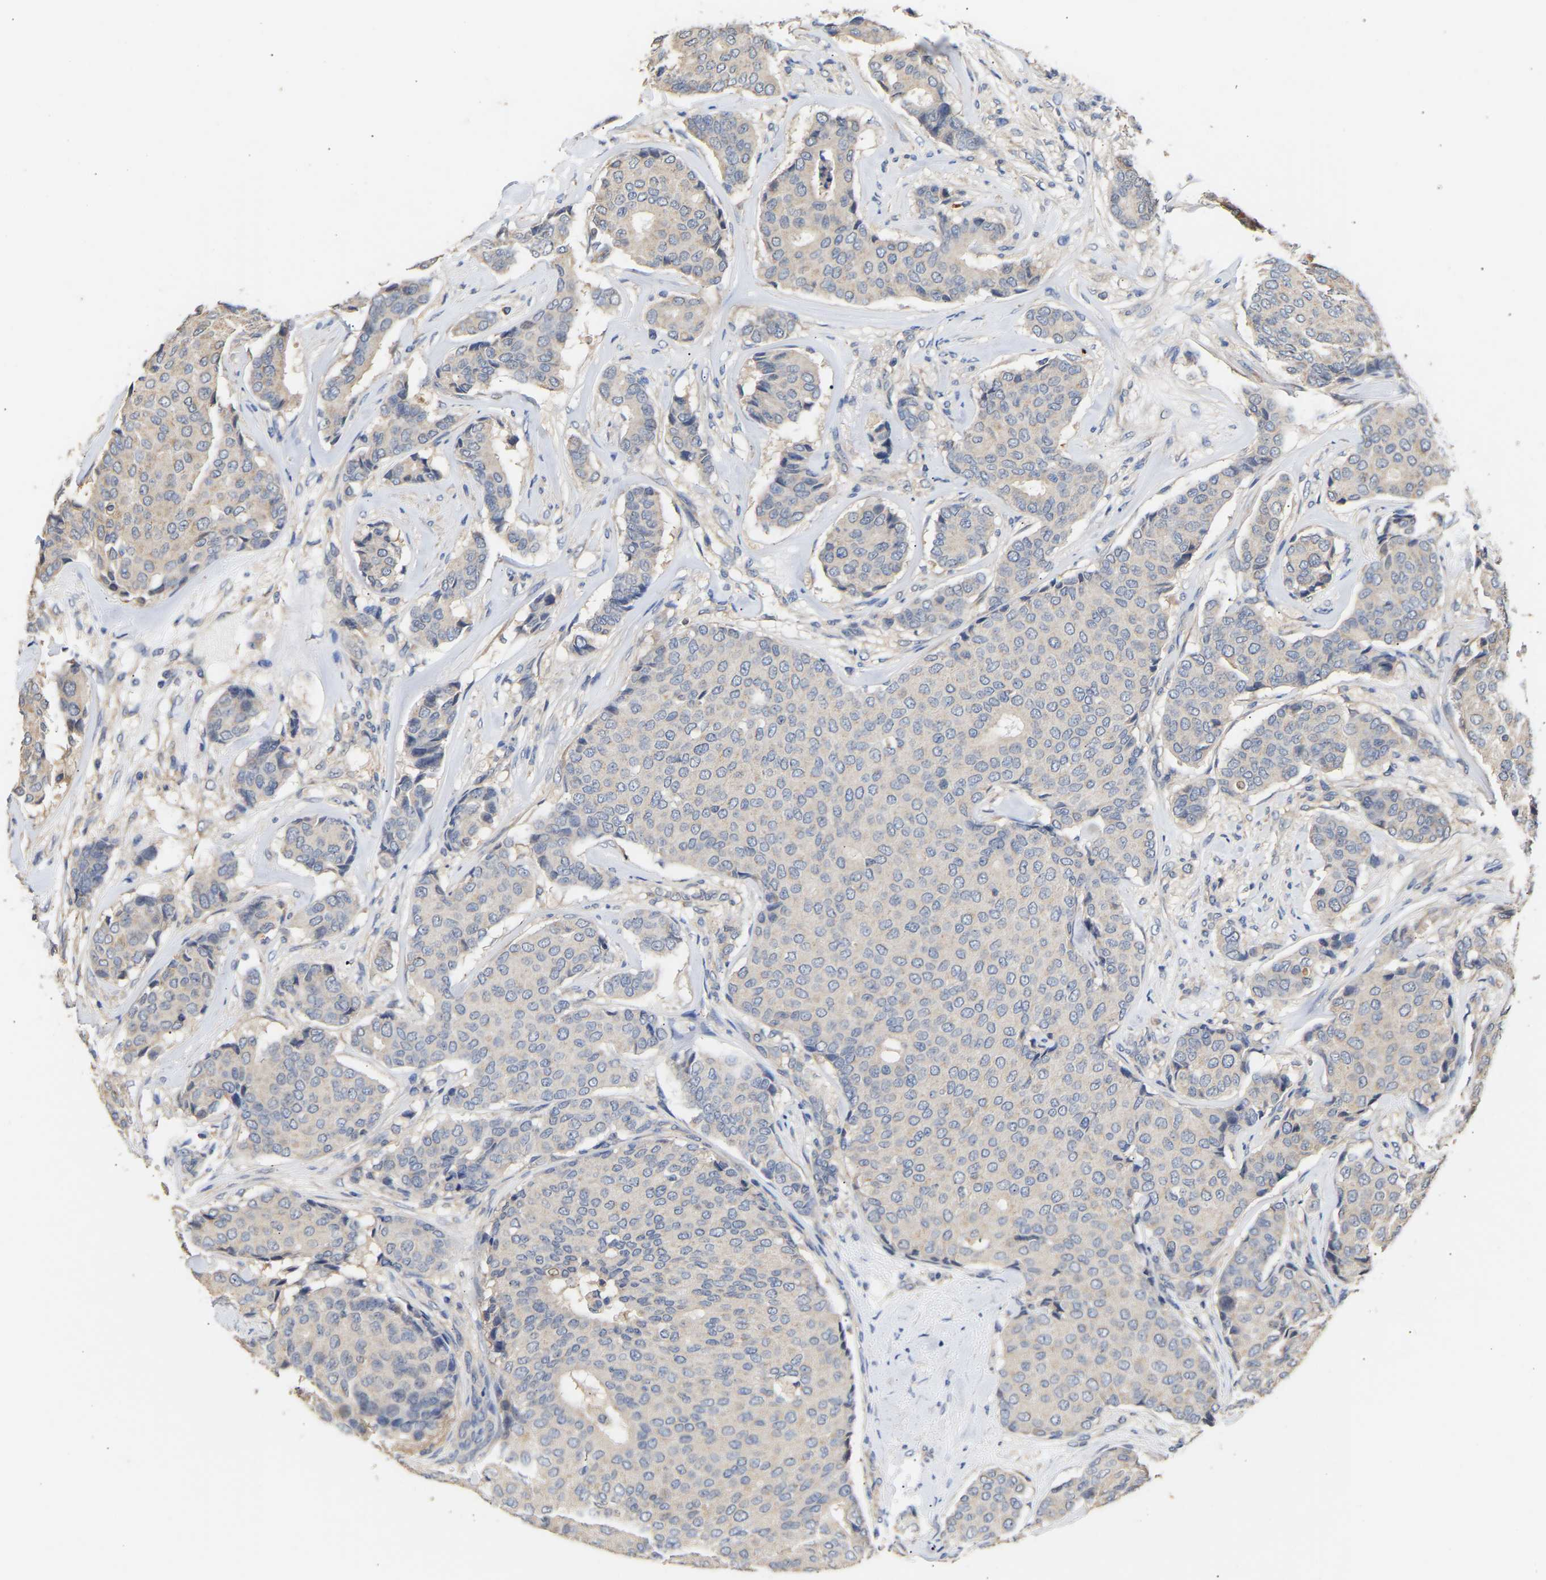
{"staining": {"intensity": "weak", "quantity": "<25%", "location": "cytoplasmic/membranous"}, "tissue": "breast cancer", "cell_type": "Tumor cells", "image_type": "cancer", "snomed": [{"axis": "morphology", "description": "Duct carcinoma"}, {"axis": "topography", "description": "Breast"}], "caption": "Immunohistochemistry of human infiltrating ductal carcinoma (breast) demonstrates no staining in tumor cells.", "gene": "ZNF26", "patient": {"sex": "female", "age": 75}}